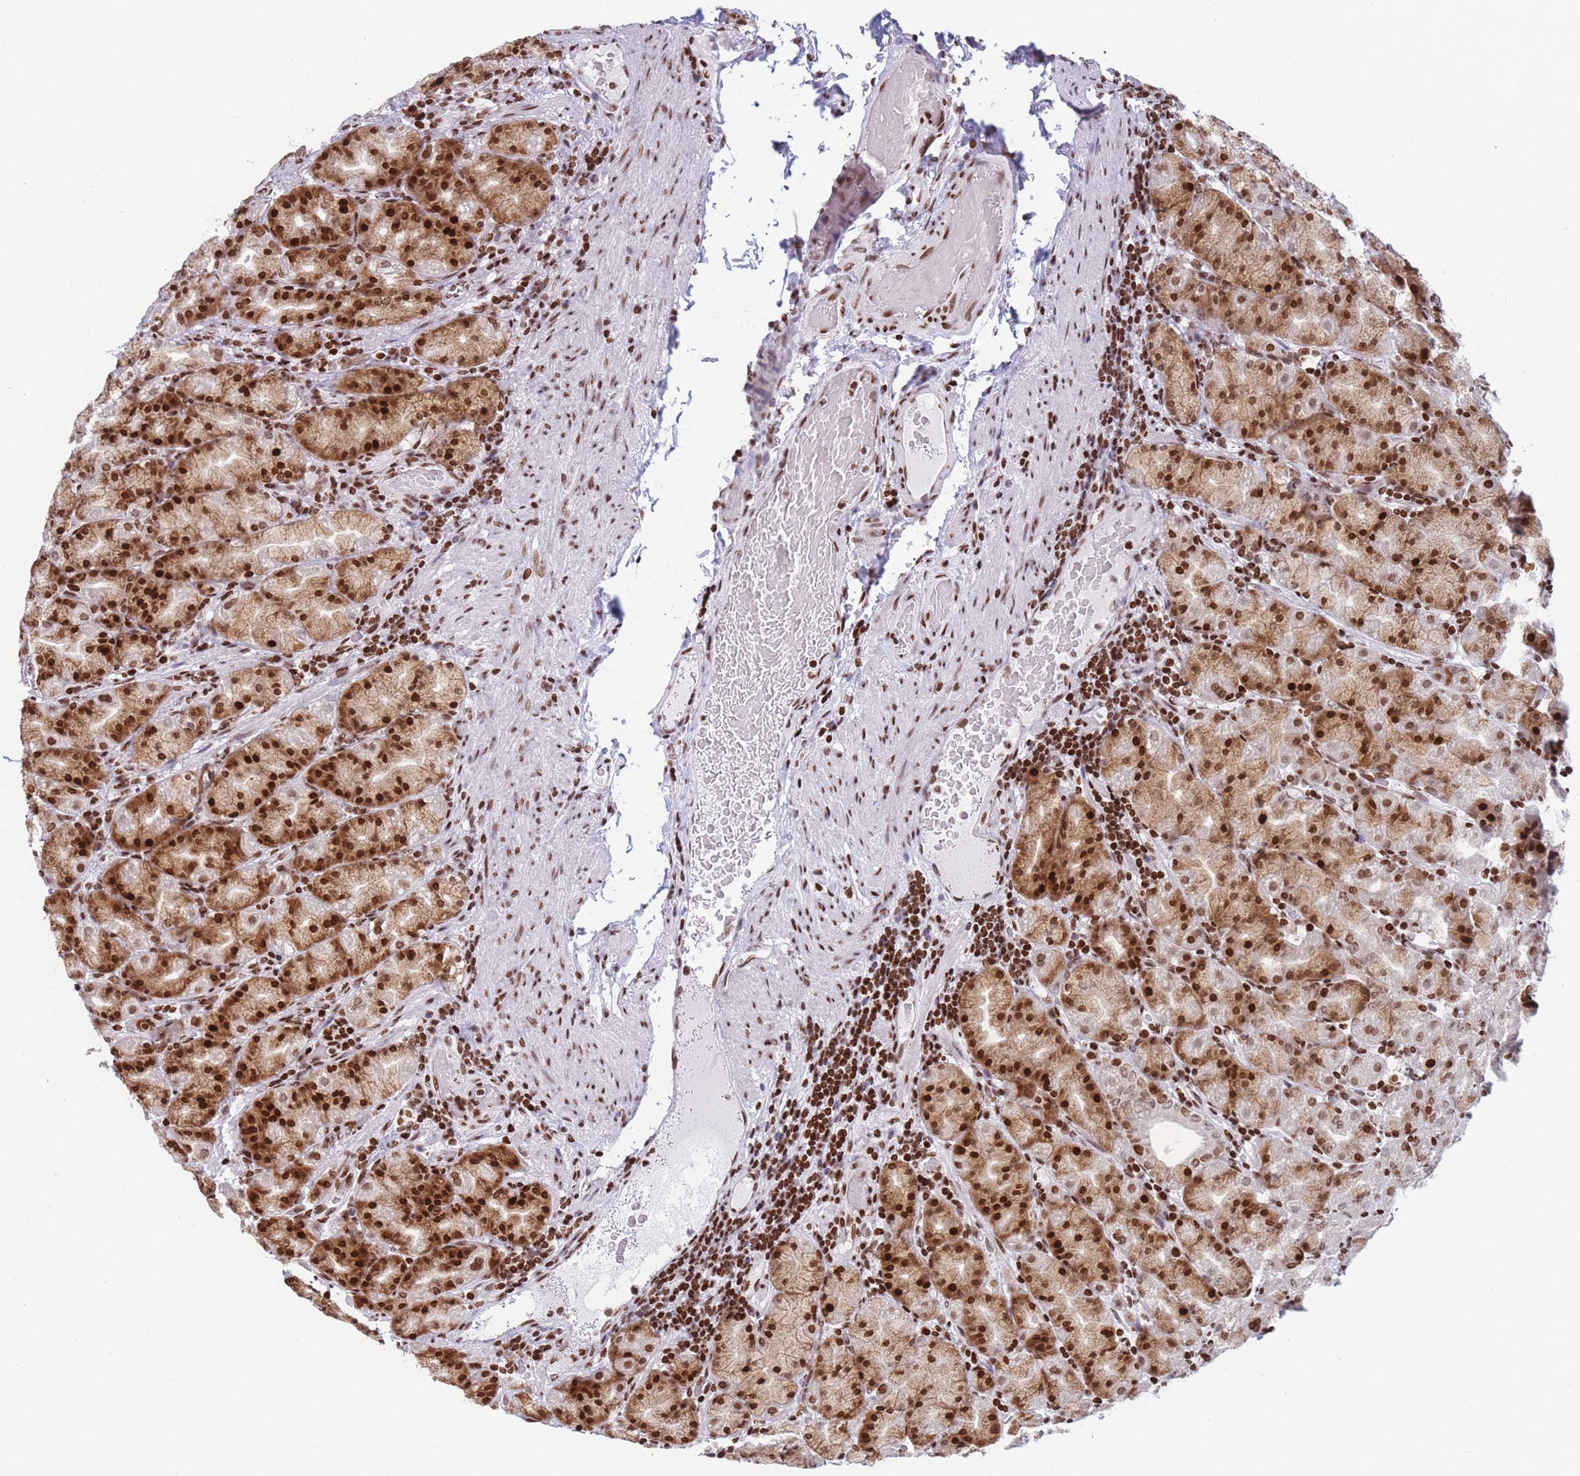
{"staining": {"intensity": "strong", "quantity": ">75%", "location": "nuclear"}, "tissue": "stomach", "cell_type": "Glandular cells", "image_type": "normal", "snomed": [{"axis": "morphology", "description": "Normal tissue, NOS"}, {"axis": "topography", "description": "Stomach, upper"}, {"axis": "topography", "description": "Stomach"}], "caption": "Approximately >75% of glandular cells in benign stomach display strong nuclear protein staining as visualized by brown immunohistochemical staining.", "gene": "AK9", "patient": {"sex": "male", "age": 68}}